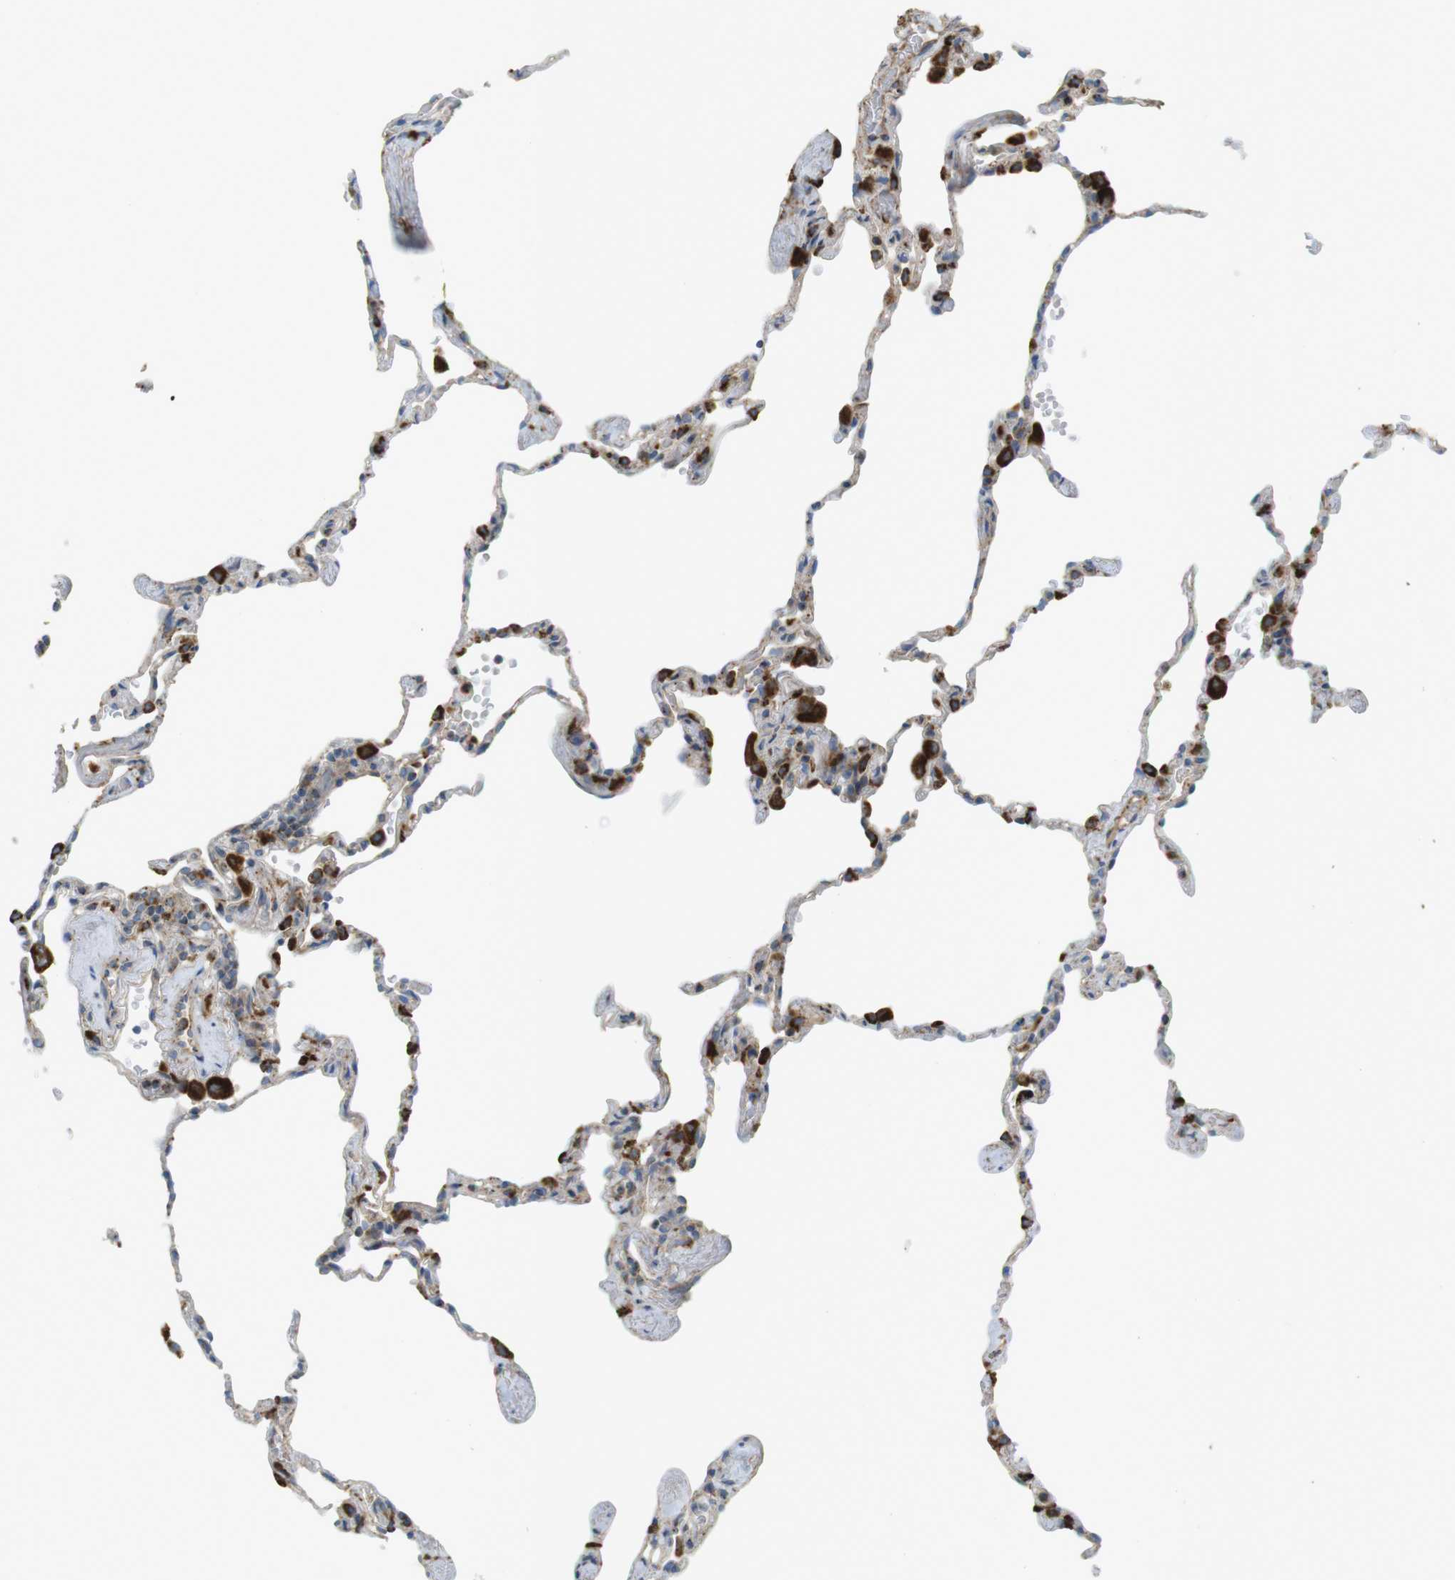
{"staining": {"intensity": "strong", "quantity": "<25%", "location": "cytoplasmic/membranous"}, "tissue": "lung", "cell_type": "Alveolar cells", "image_type": "normal", "snomed": [{"axis": "morphology", "description": "Normal tissue, NOS"}, {"axis": "topography", "description": "Lung"}], "caption": "Strong cytoplasmic/membranous expression for a protein is identified in approximately <25% of alveolar cells of unremarkable lung using immunohistochemistry.", "gene": "LAMP1", "patient": {"sex": "male", "age": 59}}